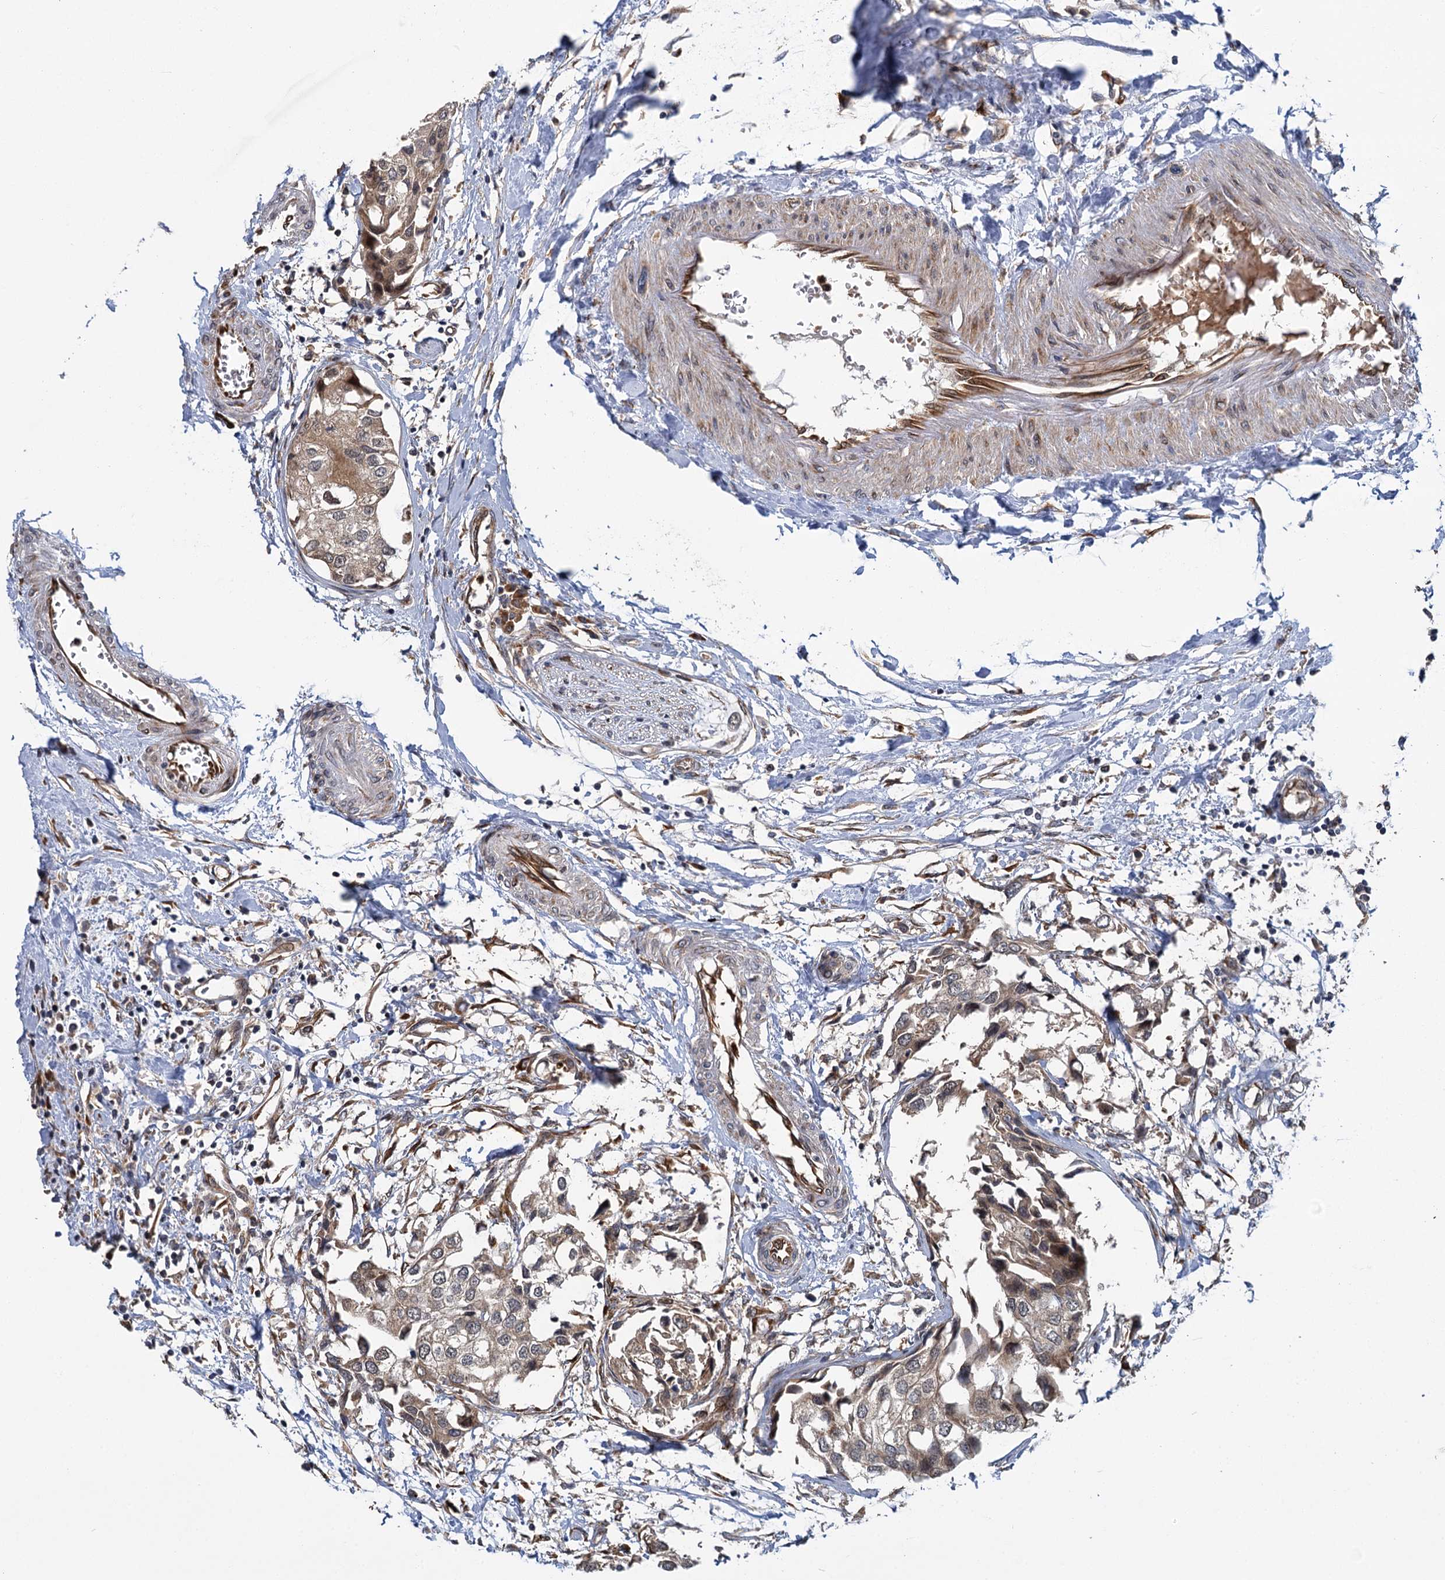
{"staining": {"intensity": "weak", "quantity": ">75%", "location": "cytoplasmic/membranous"}, "tissue": "urothelial cancer", "cell_type": "Tumor cells", "image_type": "cancer", "snomed": [{"axis": "morphology", "description": "Urothelial carcinoma, High grade"}, {"axis": "topography", "description": "Urinary bladder"}], "caption": "Approximately >75% of tumor cells in human urothelial carcinoma (high-grade) display weak cytoplasmic/membranous protein expression as visualized by brown immunohistochemical staining.", "gene": "APBA2", "patient": {"sex": "male", "age": 64}}